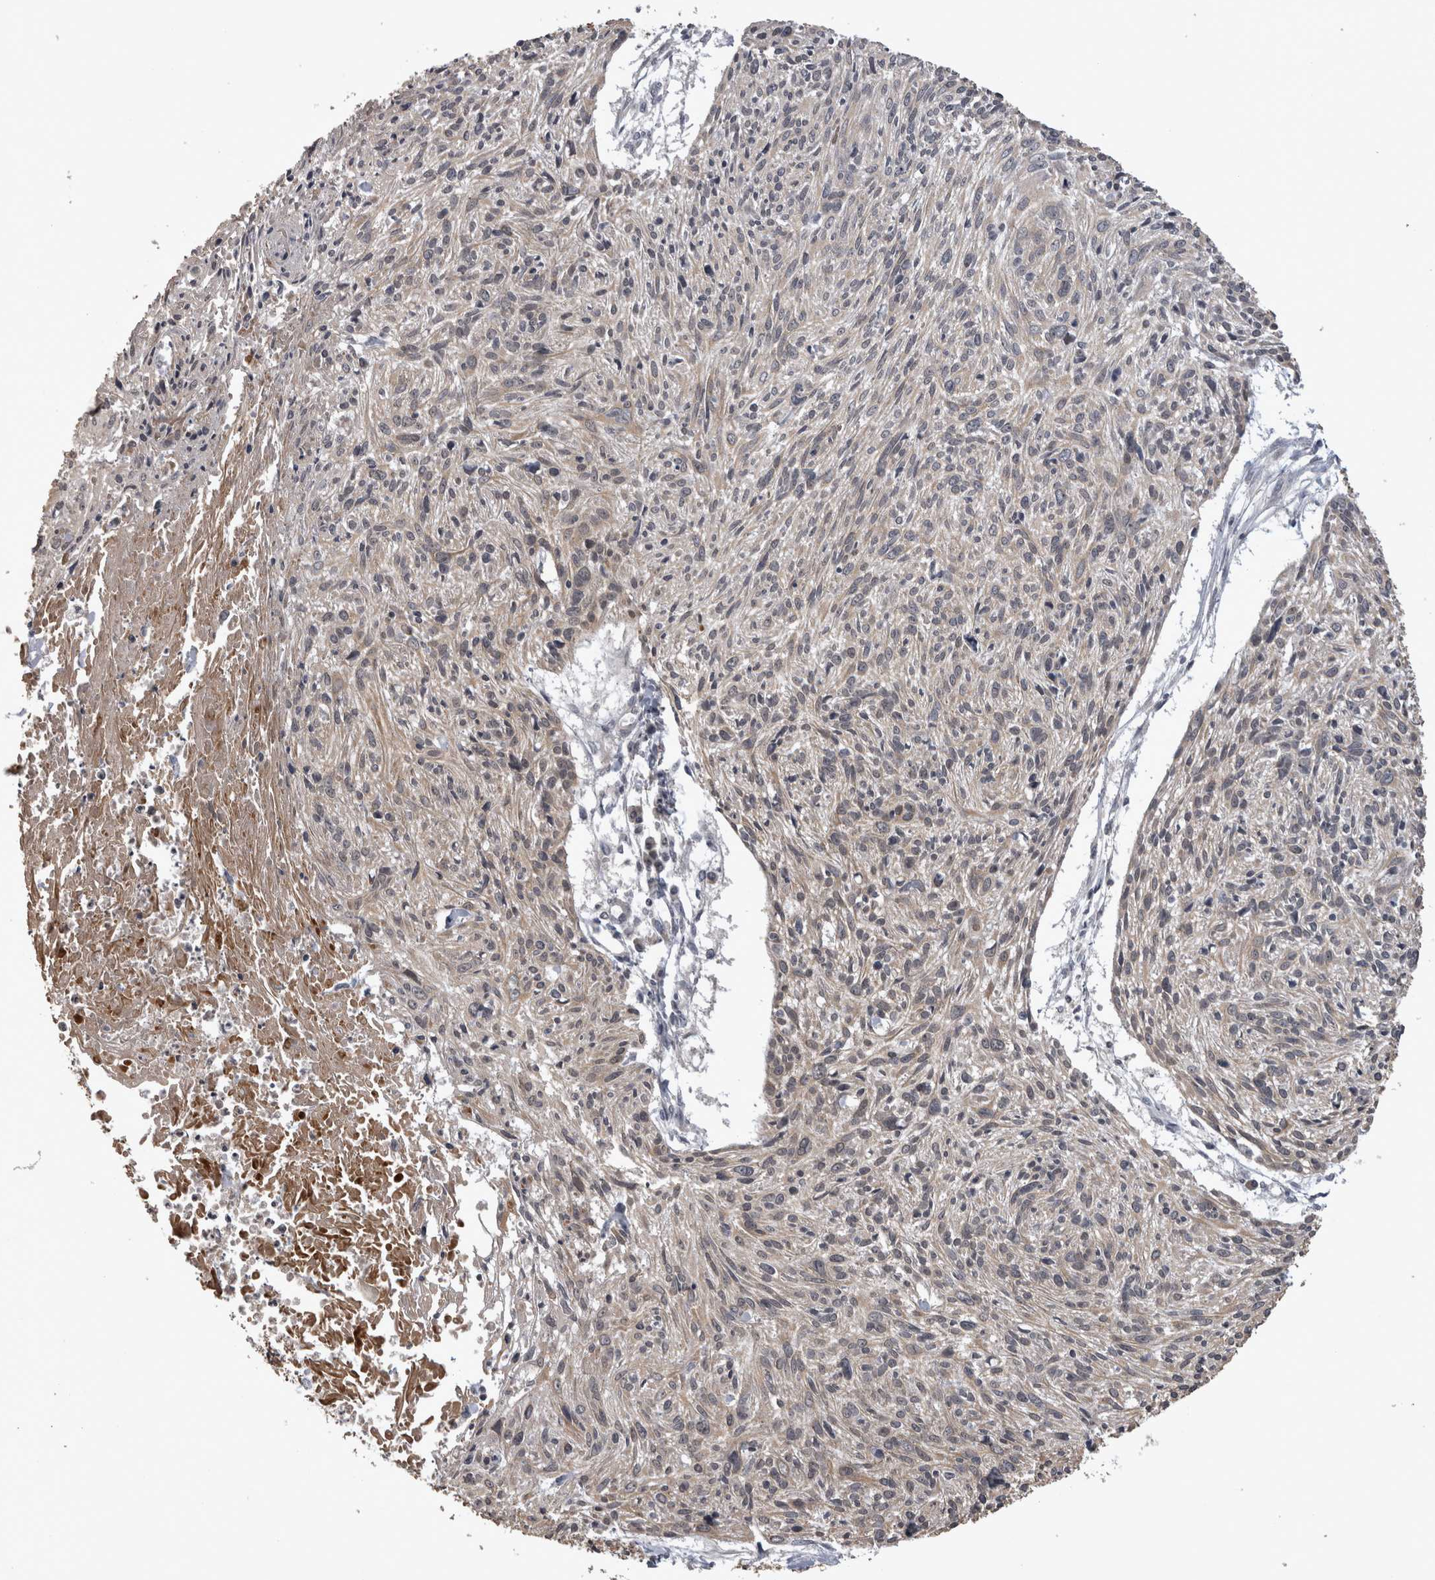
{"staining": {"intensity": "weak", "quantity": ">75%", "location": "cytoplasmic/membranous"}, "tissue": "cervical cancer", "cell_type": "Tumor cells", "image_type": "cancer", "snomed": [{"axis": "morphology", "description": "Squamous cell carcinoma, NOS"}, {"axis": "topography", "description": "Cervix"}], "caption": "Immunohistochemistry (IHC) photomicrograph of human squamous cell carcinoma (cervical) stained for a protein (brown), which reveals low levels of weak cytoplasmic/membranous expression in approximately >75% of tumor cells.", "gene": "ZNF114", "patient": {"sex": "female", "age": 51}}